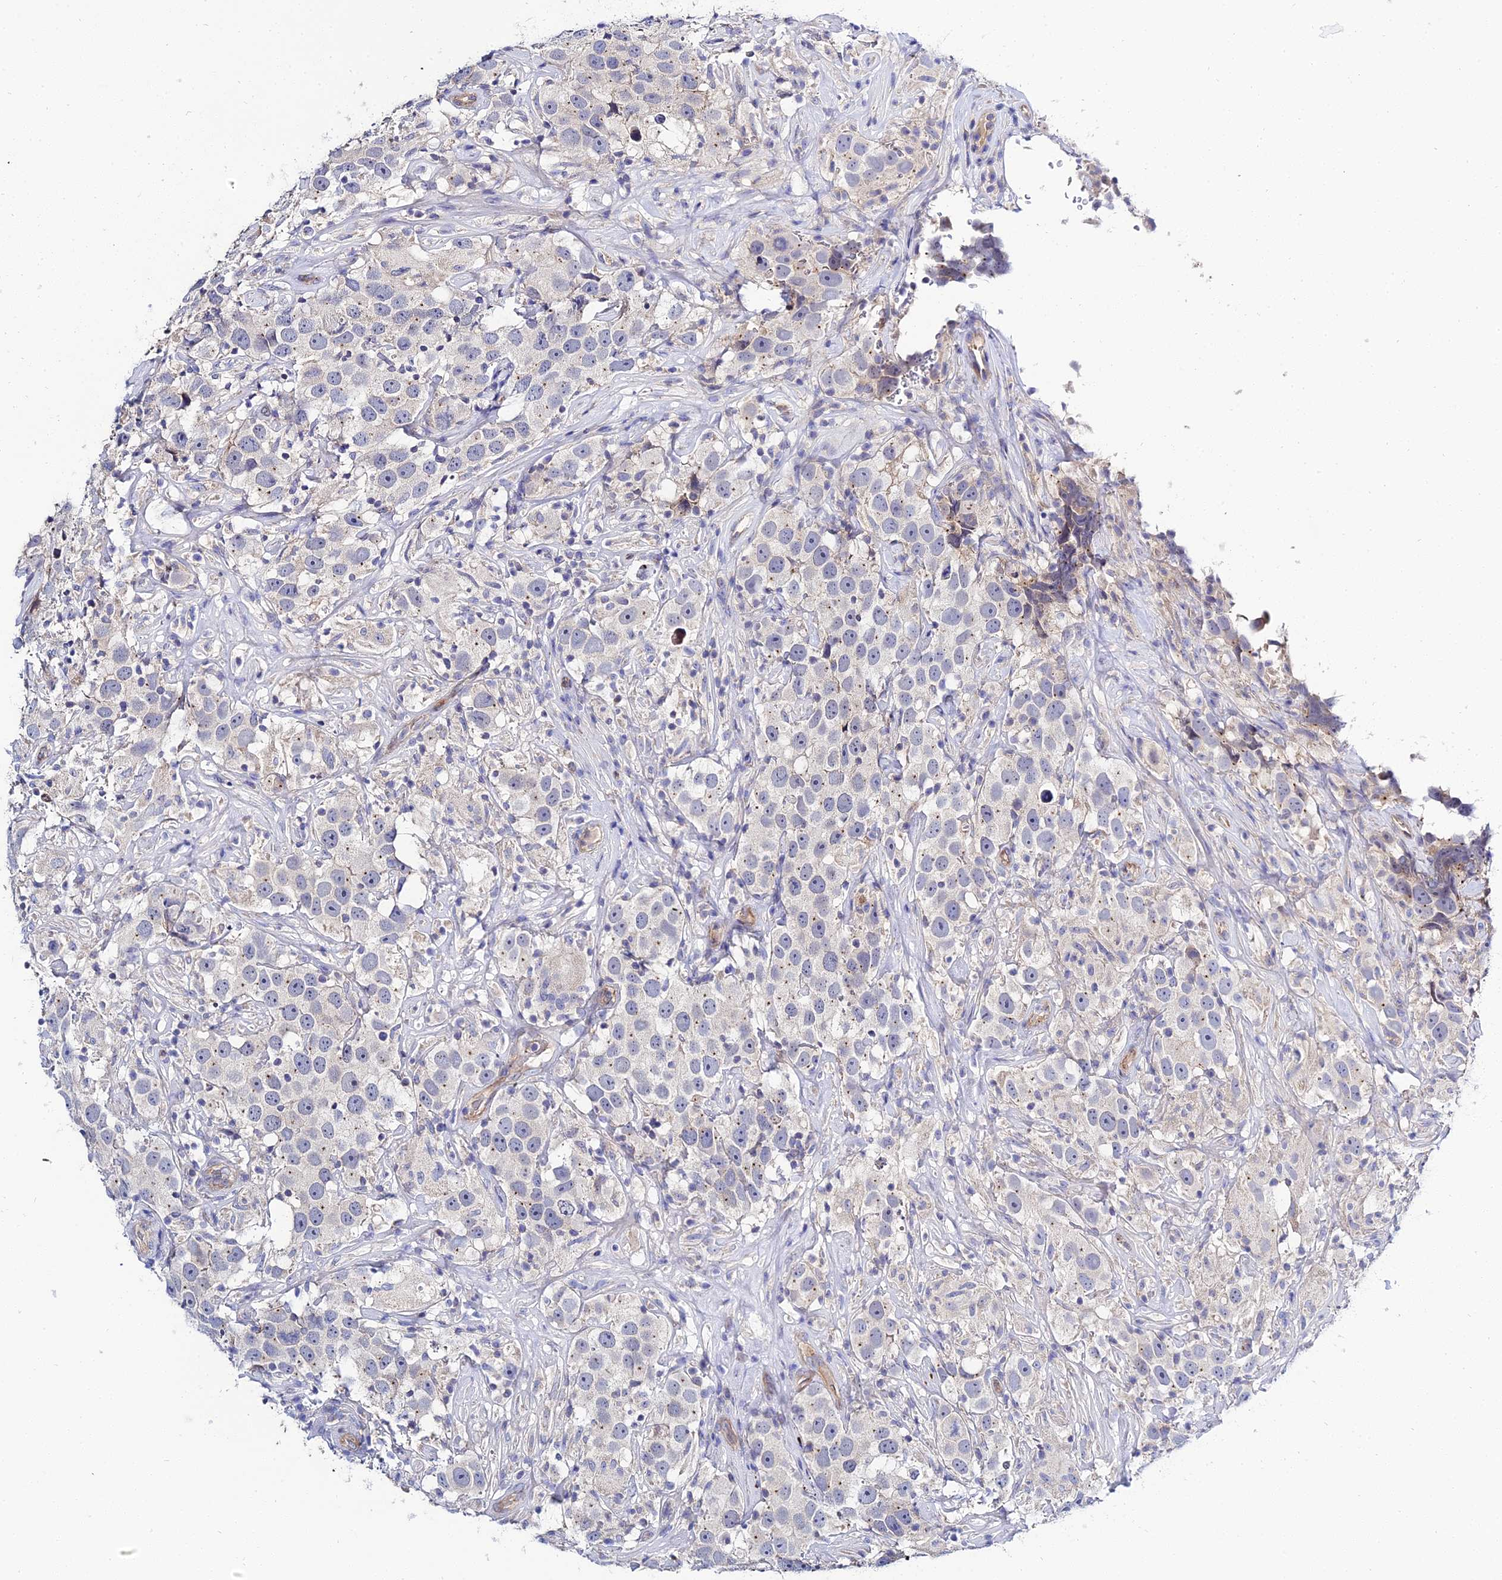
{"staining": {"intensity": "negative", "quantity": "none", "location": "none"}, "tissue": "testis cancer", "cell_type": "Tumor cells", "image_type": "cancer", "snomed": [{"axis": "morphology", "description": "Seminoma, NOS"}, {"axis": "topography", "description": "Testis"}], "caption": "Testis cancer stained for a protein using immunohistochemistry (IHC) exhibits no expression tumor cells.", "gene": "APOBEC3H", "patient": {"sex": "male", "age": 49}}